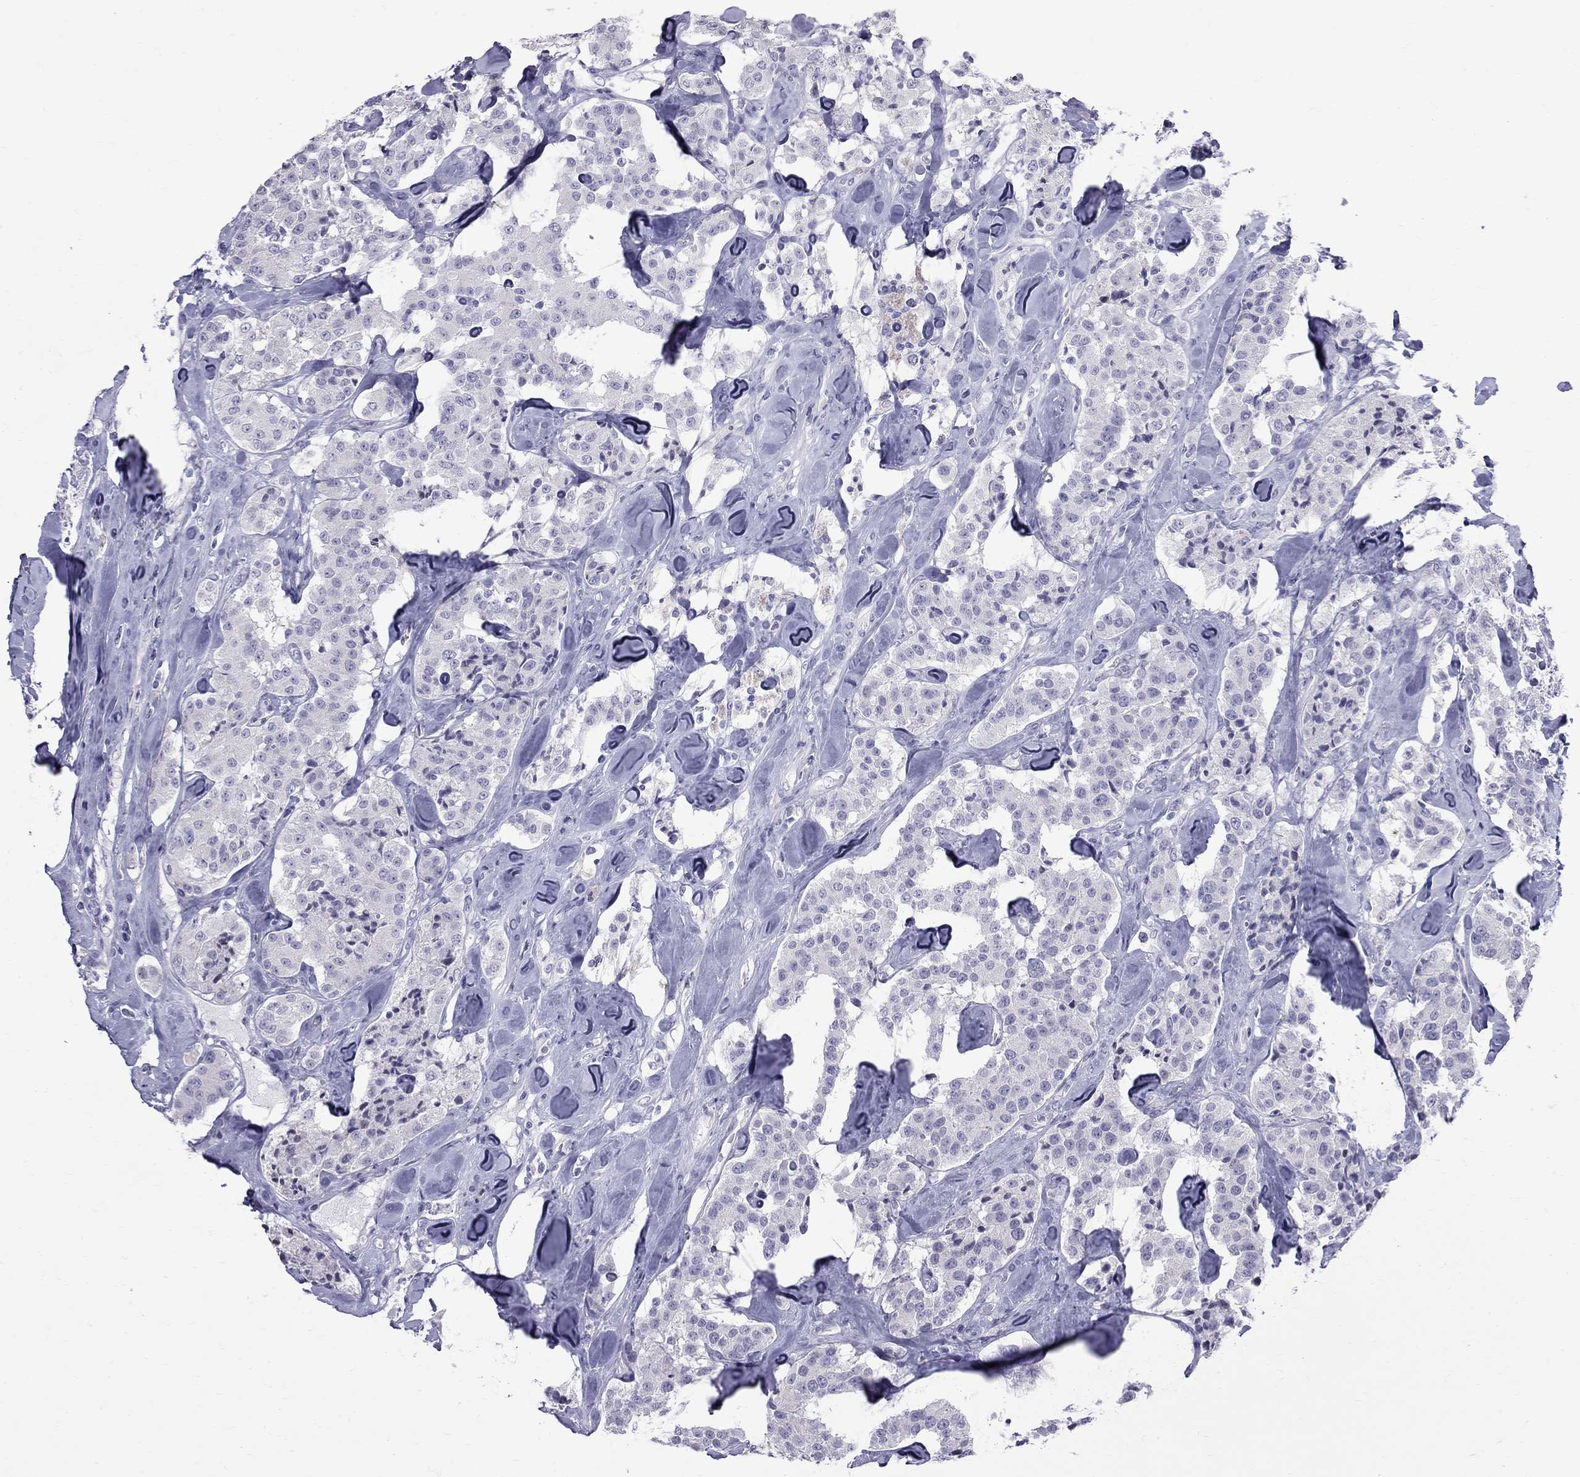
{"staining": {"intensity": "negative", "quantity": "none", "location": "none"}, "tissue": "carcinoid", "cell_type": "Tumor cells", "image_type": "cancer", "snomed": [{"axis": "morphology", "description": "Carcinoid, malignant, NOS"}, {"axis": "topography", "description": "Pancreas"}], "caption": "Protein analysis of carcinoid reveals no significant staining in tumor cells. The staining is performed using DAB (3,3'-diaminobenzidine) brown chromogen with nuclei counter-stained in using hematoxylin.", "gene": "MUC15", "patient": {"sex": "male", "age": 41}}